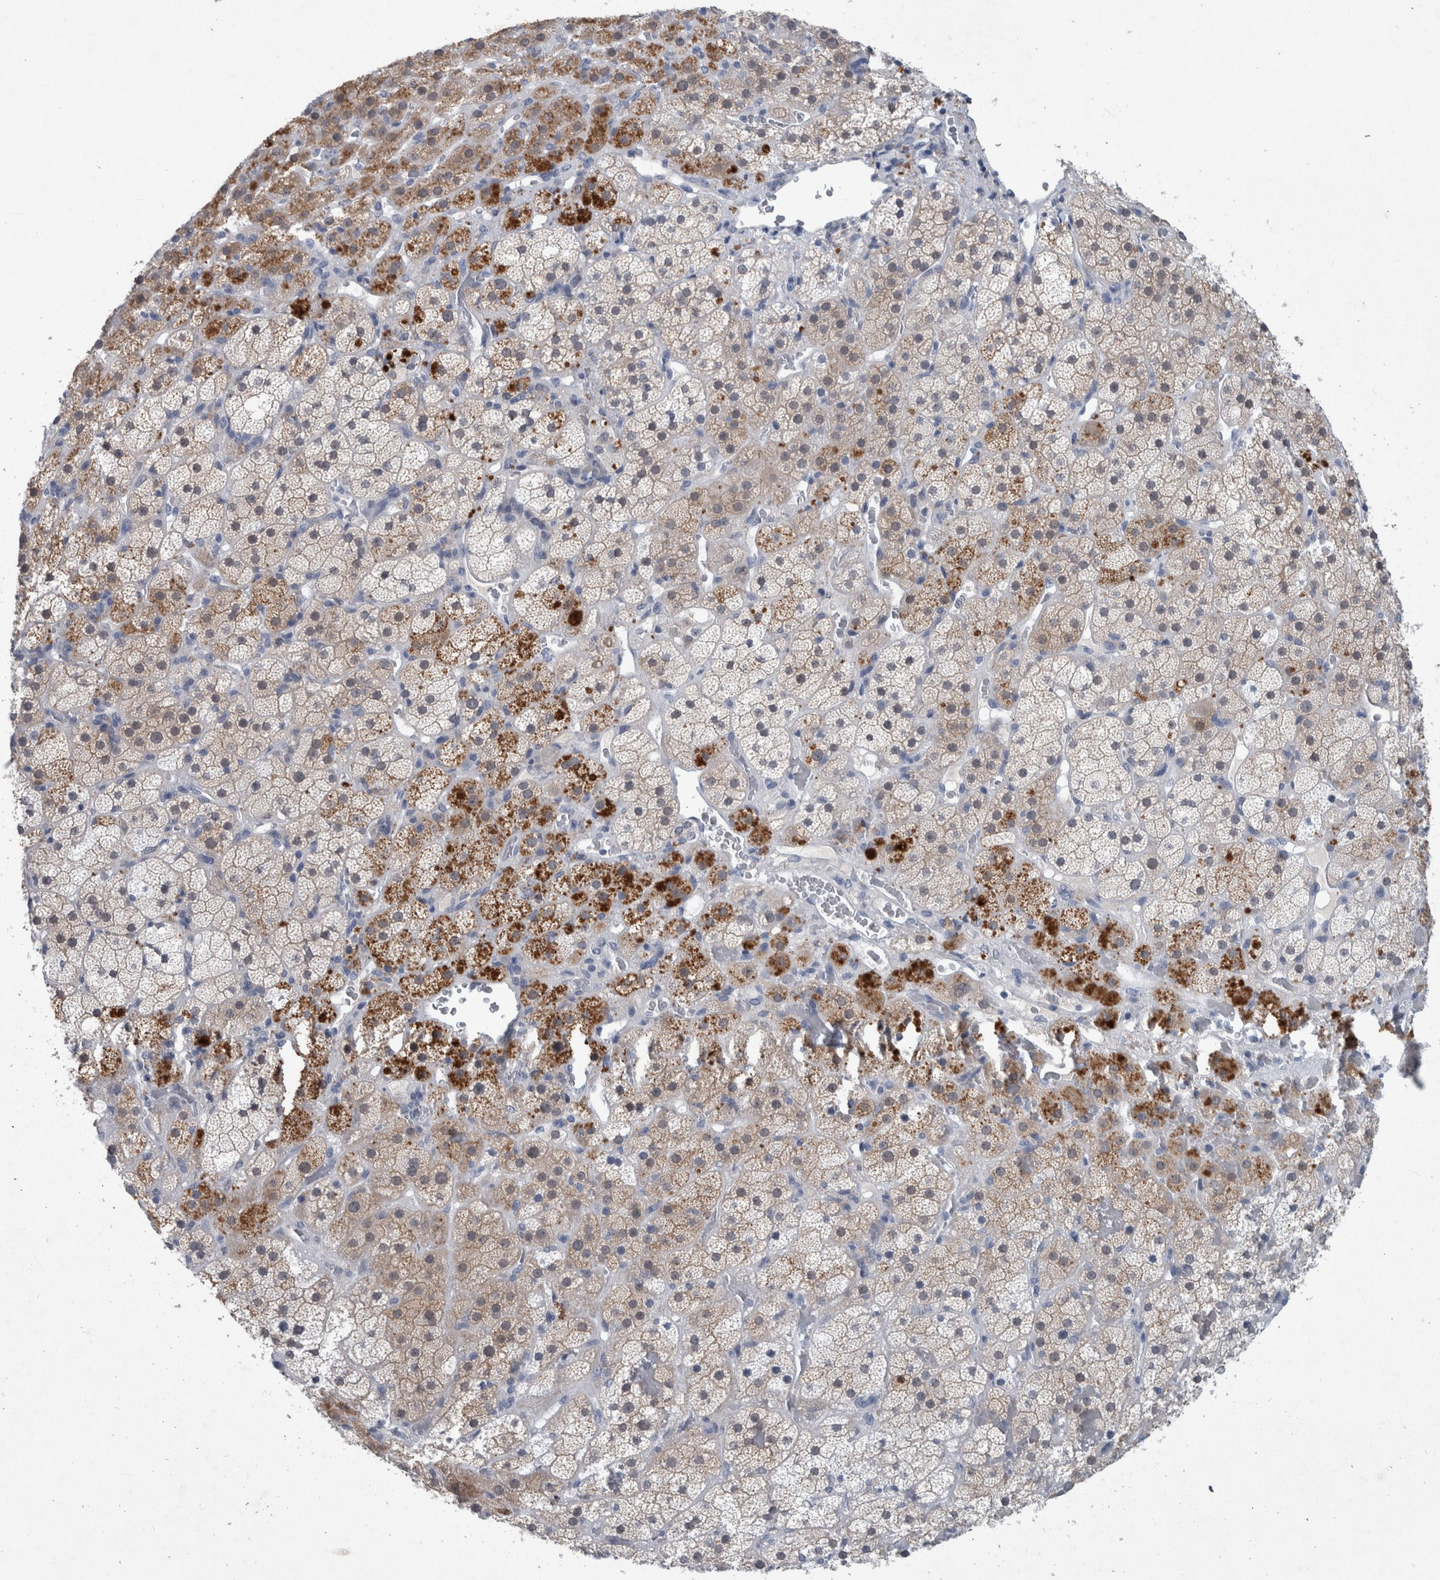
{"staining": {"intensity": "moderate", "quantity": "<25%", "location": "cytoplasmic/membranous"}, "tissue": "adrenal gland", "cell_type": "Glandular cells", "image_type": "normal", "snomed": [{"axis": "morphology", "description": "Normal tissue, NOS"}, {"axis": "topography", "description": "Adrenal gland"}], "caption": "Adrenal gland stained for a protein shows moderate cytoplasmic/membranous positivity in glandular cells.", "gene": "FAM83H", "patient": {"sex": "male", "age": 57}}